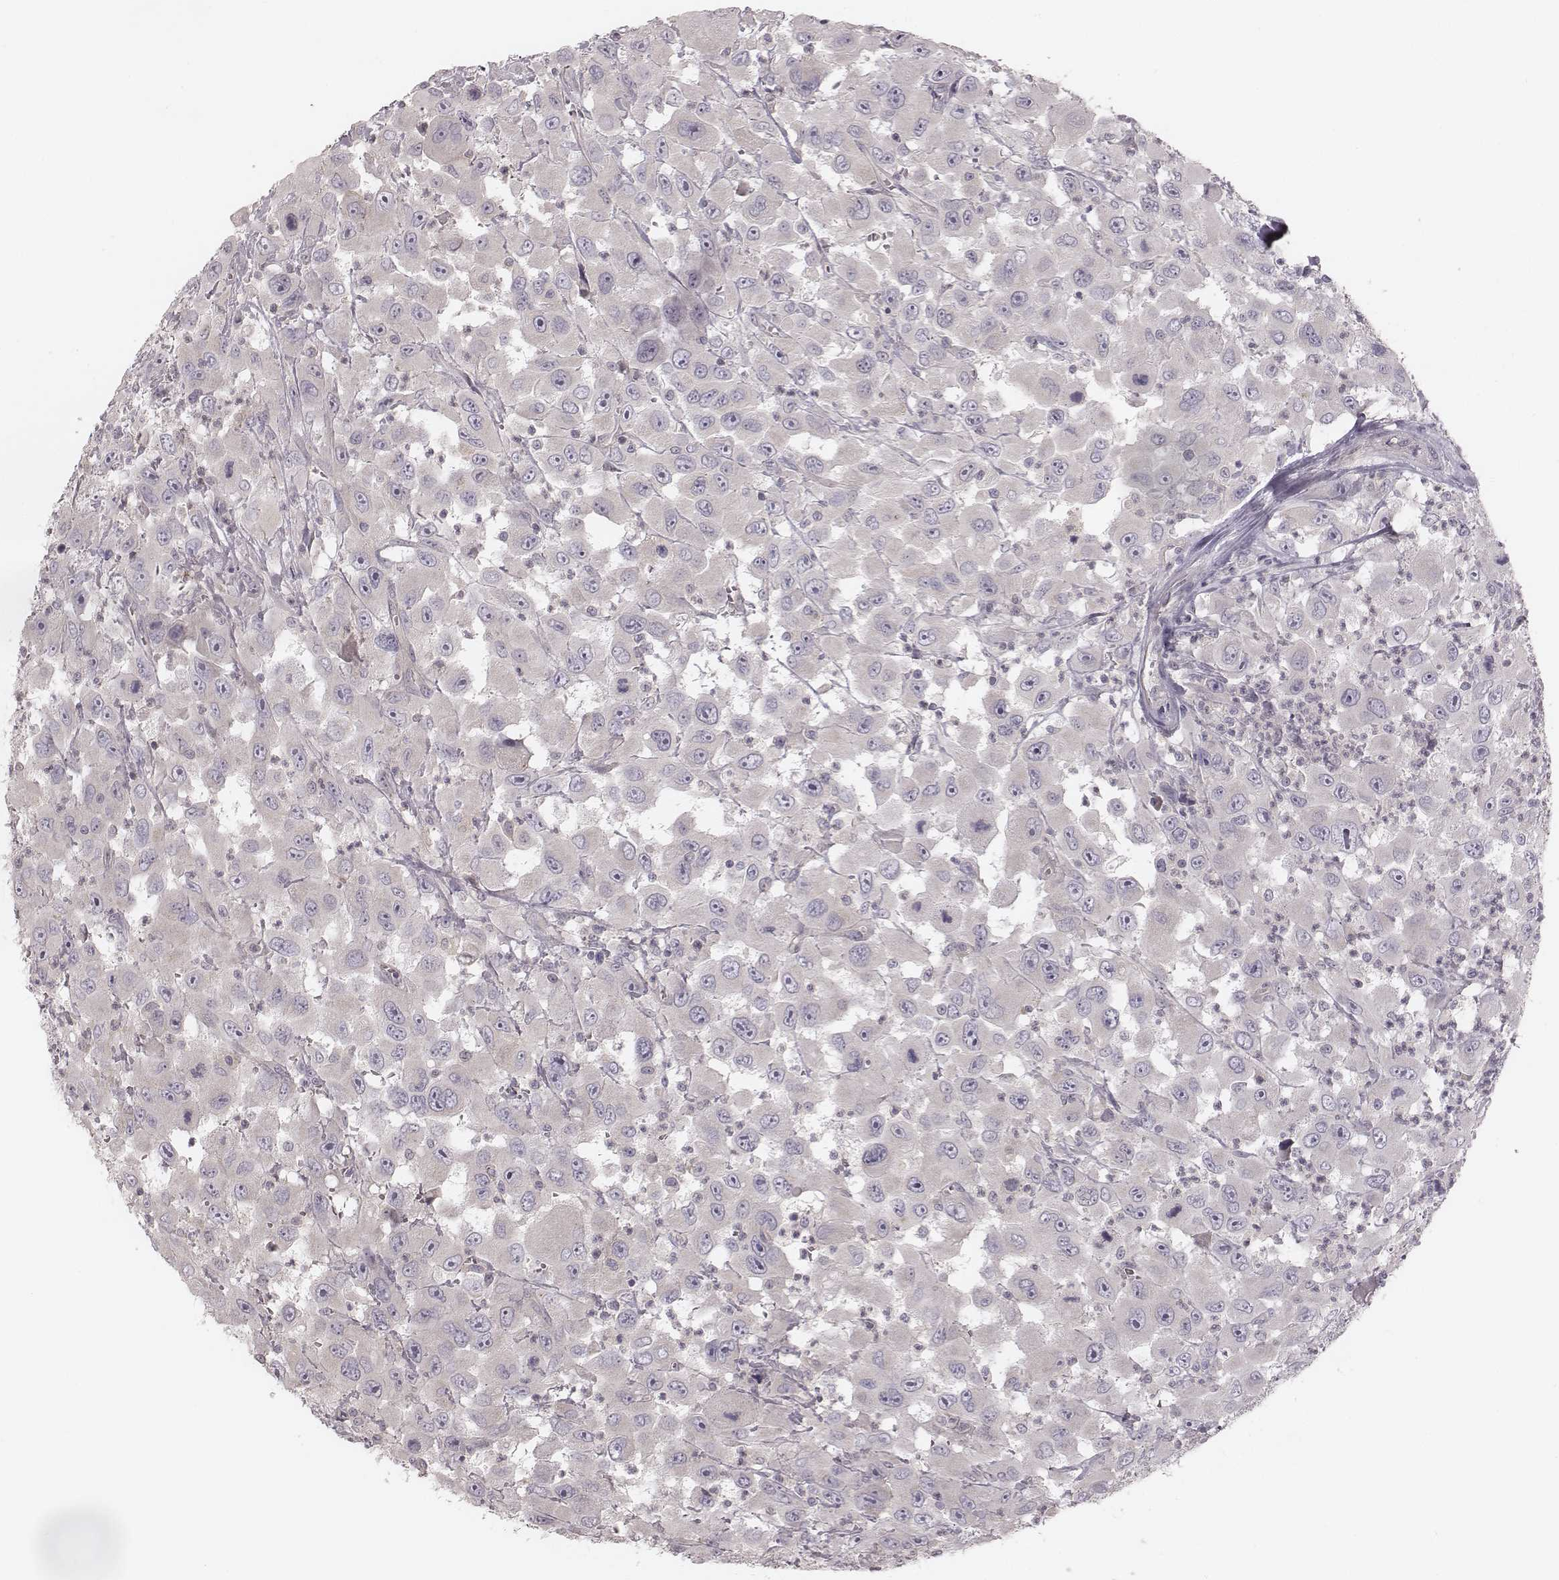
{"staining": {"intensity": "negative", "quantity": "none", "location": "none"}, "tissue": "head and neck cancer", "cell_type": "Tumor cells", "image_type": "cancer", "snomed": [{"axis": "morphology", "description": "Squamous cell carcinoma, NOS"}, {"axis": "morphology", "description": "Squamous cell carcinoma, metastatic, NOS"}, {"axis": "topography", "description": "Oral tissue"}, {"axis": "topography", "description": "Head-Neck"}], "caption": "Metastatic squamous cell carcinoma (head and neck) was stained to show a protein in brown. There is no significant staining in tumor cells.", "gene": "TDRD5", "patient": {"sex": "female", "age": 85}}